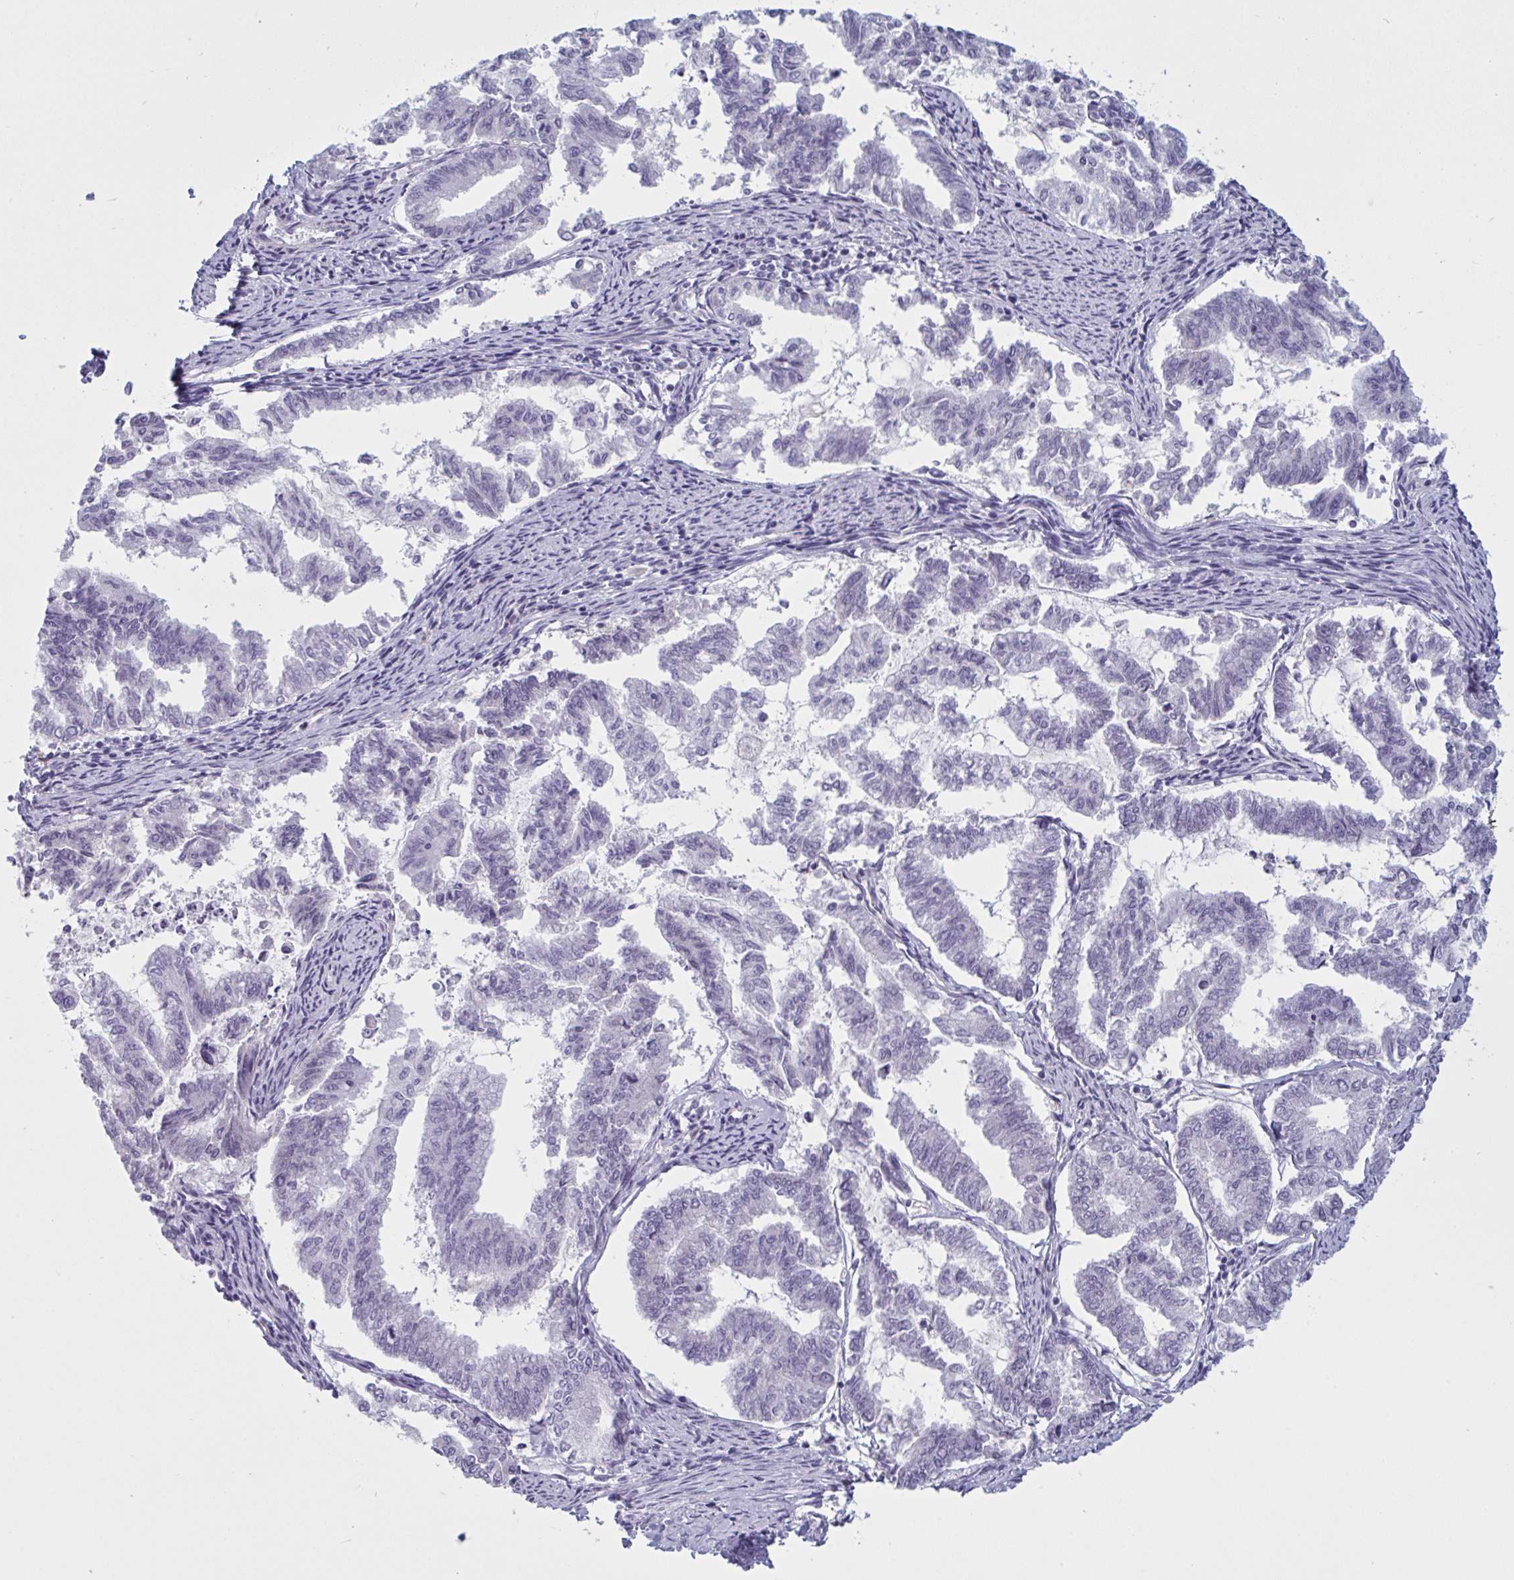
{"staining": {"intensity": "negative", "quantity": "none", "location": "none"}, "tissue": "endometrial cancer", "cell_type": "Tumor cells", "image_type": "cancer", "snomed": [{"axis": "morphology", "description": "Adenocarcinoma, NOS"}, {"axis": "topography", "description": "Endometrium"}], "caption": "Histopathology image shows no significant protein positivity in tumor cells of adenocarcinoma (endometrial).", "gene": "OR1L3", "patient": {"sex": "female", "age": 79}}